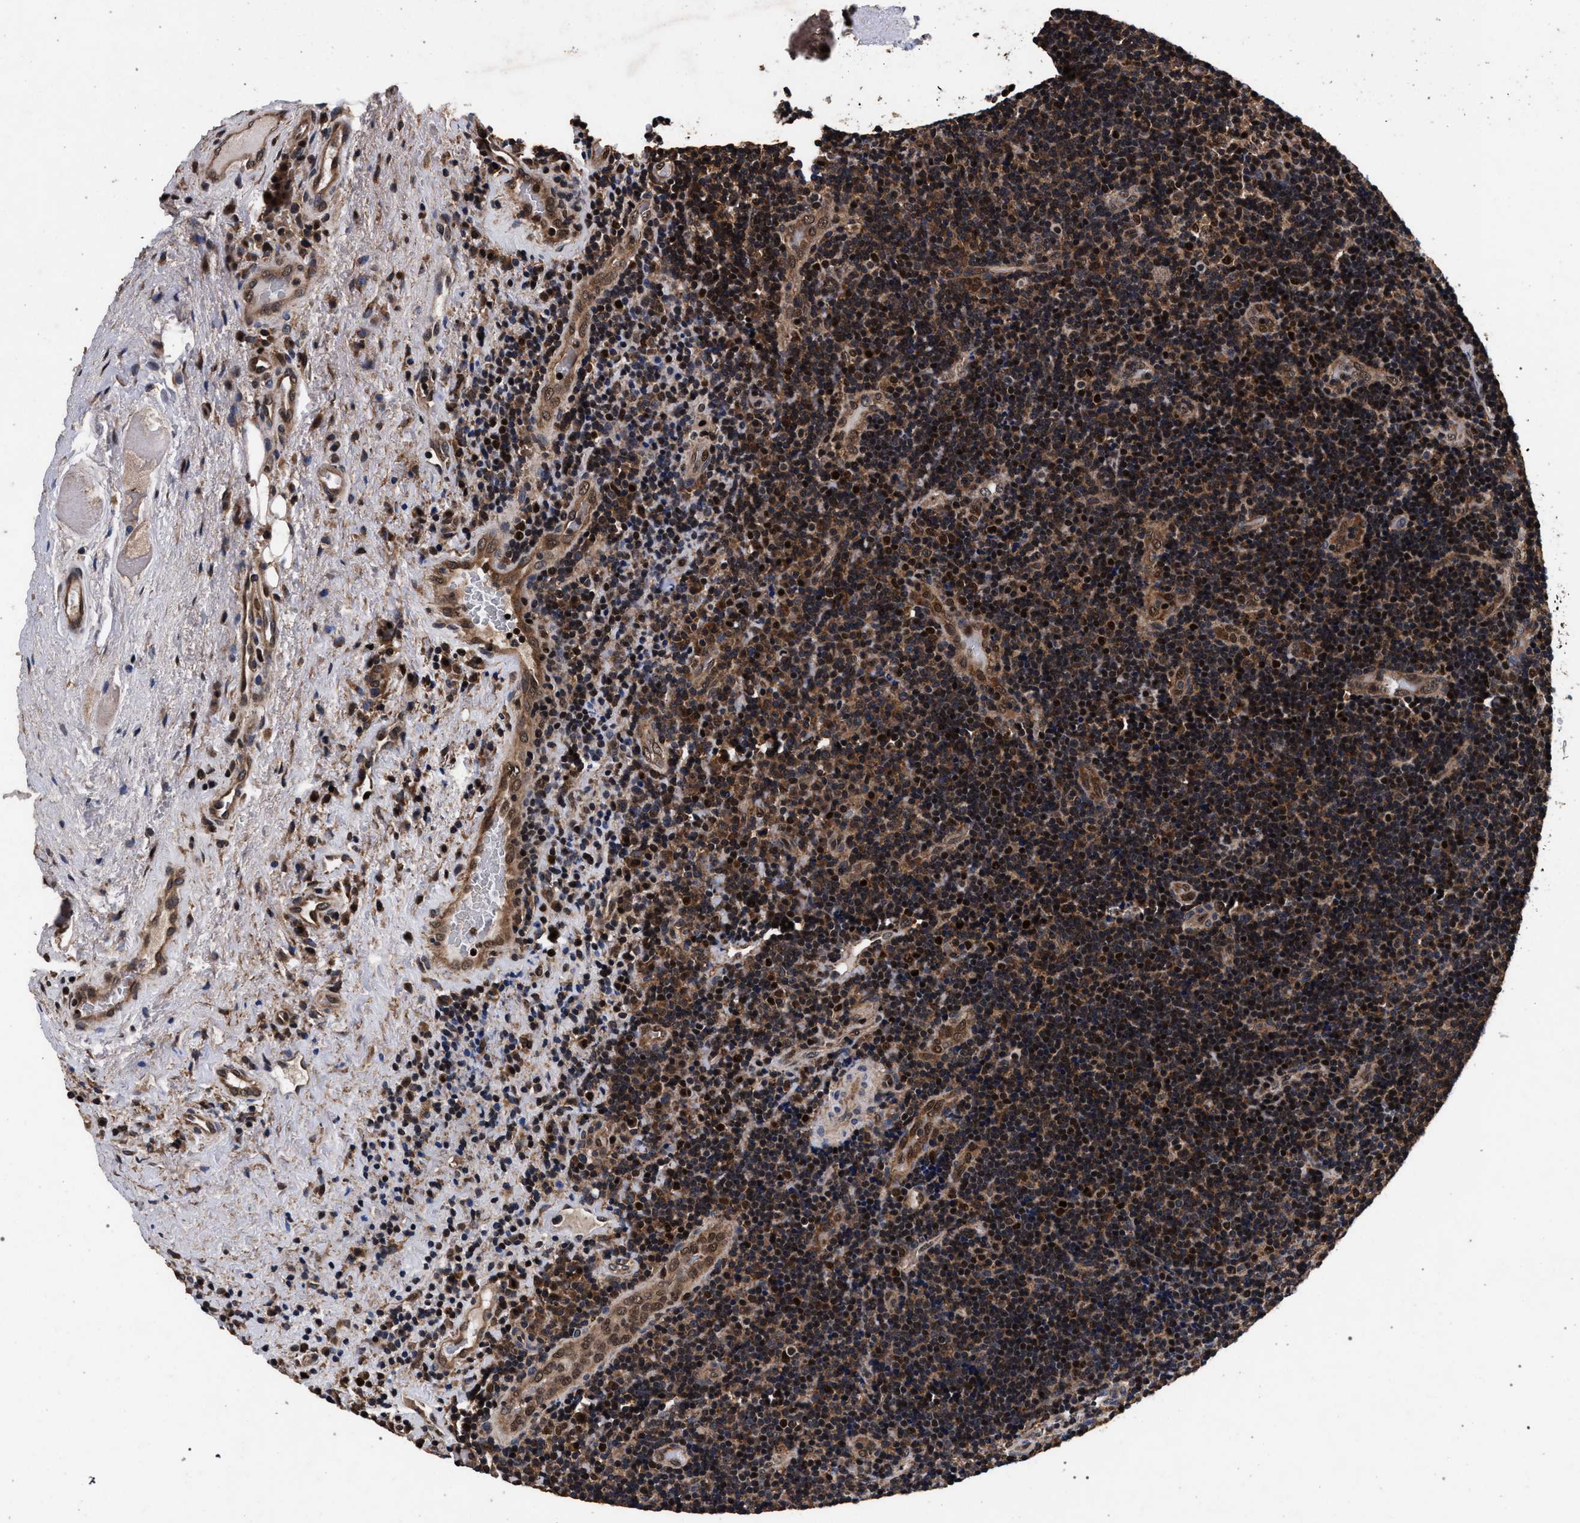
{"staining": {"intensity": "strong", "quantity": ">75%", "location": "cytoplasmic/membranous,nuclear"}, "tissue": "lymphoma", "cell_type": "Tumor cells", "image_type": "cancer", "snomed": [{"axis": "morphology", "description": "Malignant lymphoma, non-Hodgkin's type, High grade"}, {"axis": "topography", "description": "Tonsil"}], "caption": "Protein positivity by IHC reveals strong cytoplasmic/membranous and nuclear expression in about >75% of tumor cells in high-grade malignant lymphoma, non-Hodgkin's type.", "gene": "ACOX1", "patient": {"sex": "female", "age": 36}}